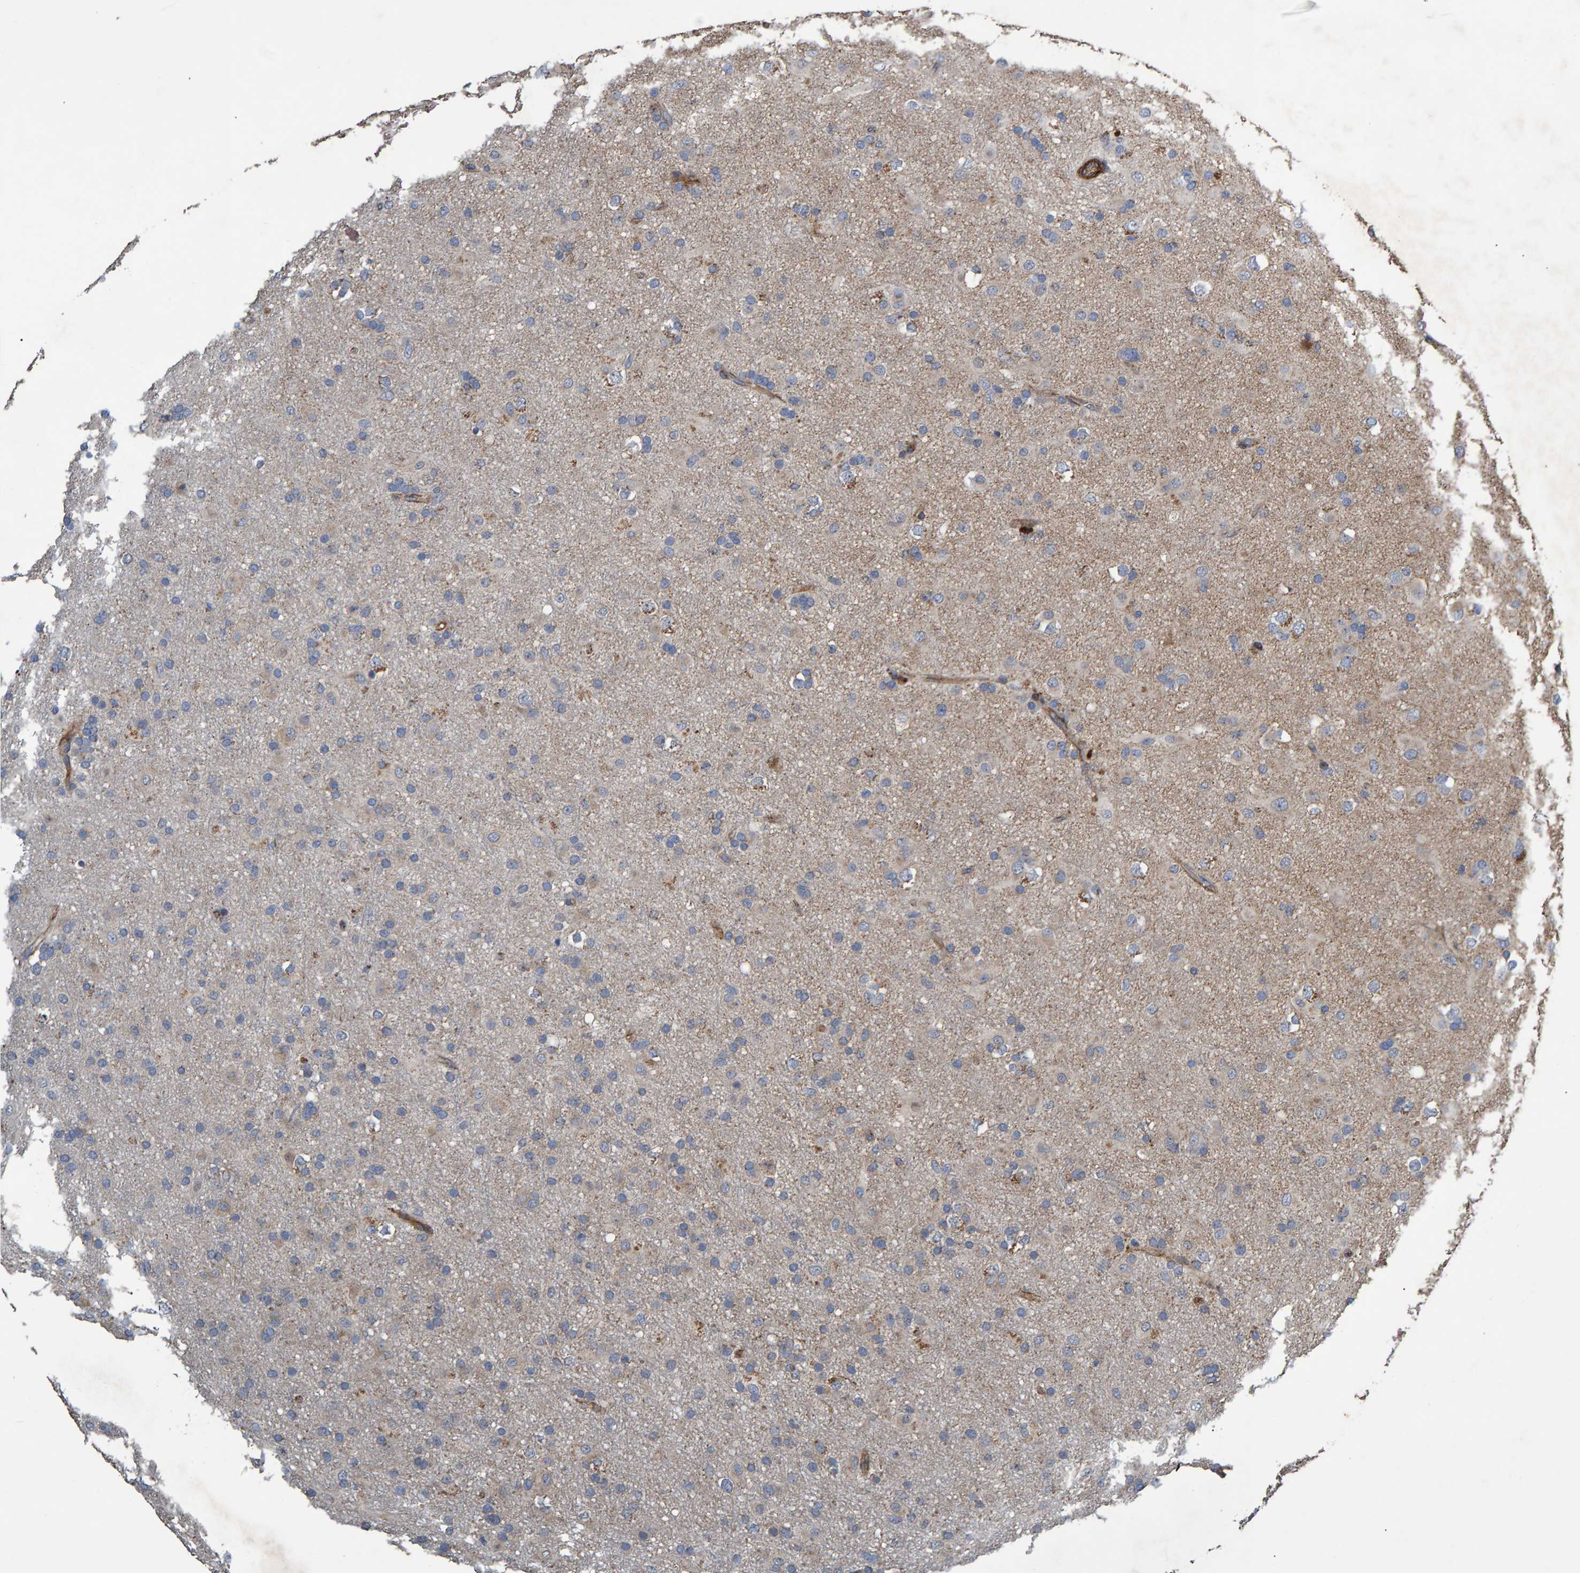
{"staining": {"intensity": "negative", "quantity": "none", "location": "none"}, "tissue": "glioma", "cell_type": "Tumor cells", "image_type": "cancer", "snomed": [{"axis": "morphology", "description": "Glioma, malignant, Low grade"}, {"axis": "topography", "description": "Brain"}], "caption": "High magnification brightfield microscopy of low-grade glioma (malignant) stained with DAB (brown) and counterstained with hematoxylin (blue): tumor cells show no significant staining.", "gene": "SLIT2", "patient": {"sex": "male", "age": 65}}